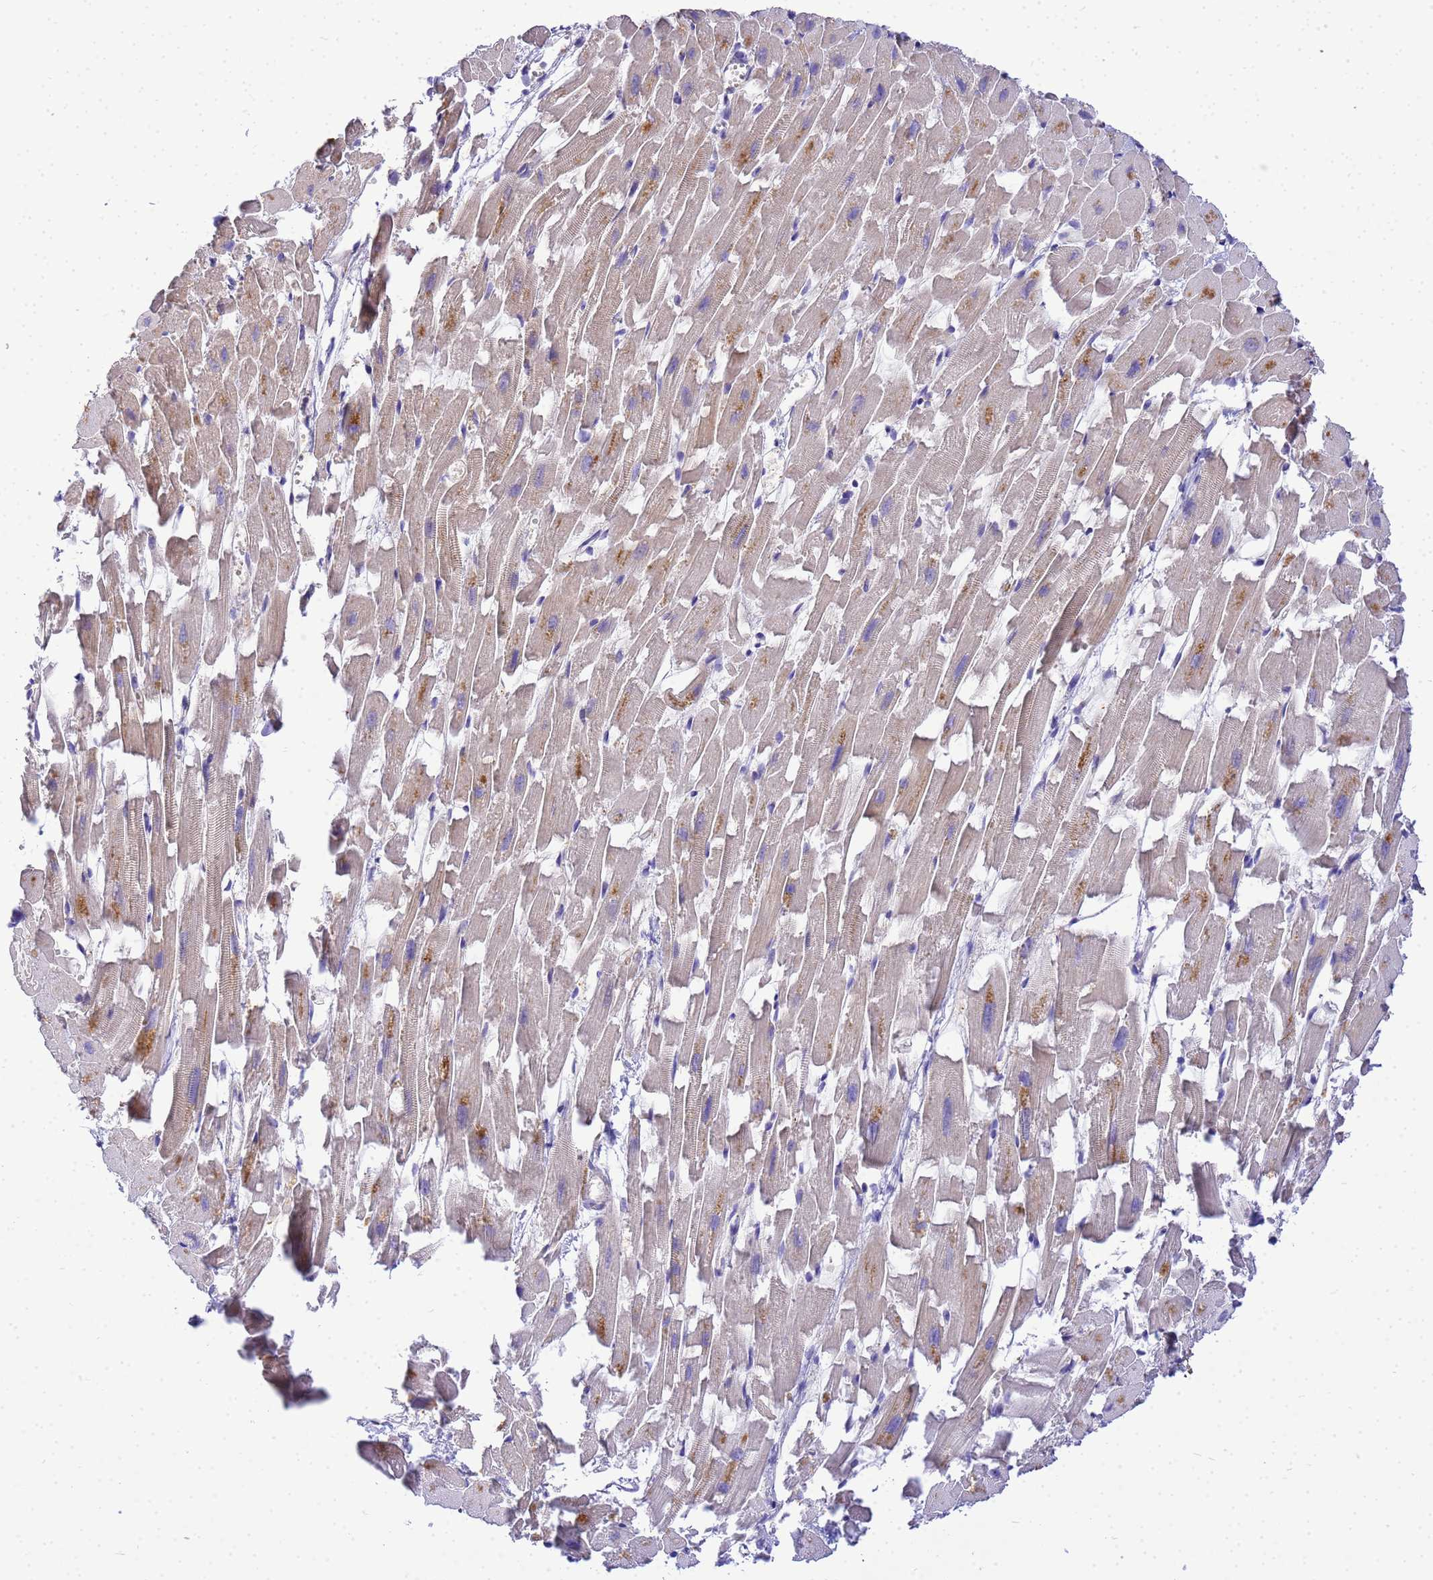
{"staining": {"intensity": "weak", "quantity": "25%-75%", "location": "cytoplasmic/membranous"}, "tissue": "heart muscle", "cell_type": "Cardiomyocytes", "image_type": "normal", "snomed": [{"axis": "morphology", "description": "Normal tissue, NOS"}, {"axis": "topography", "description": "Heart"}], "caption": "The micrograph reveals immunohistochemical staining of unremarkable heart muscle. There is weak cytoplasmic/membranous expression is identified in approximately 25%-75% of cardiomyocytes. Ihc stains the protein of interest in brown and the nuclei are stained blue.", "gene": "WDR64", "patient": {"sex": "female", "age": 64}}